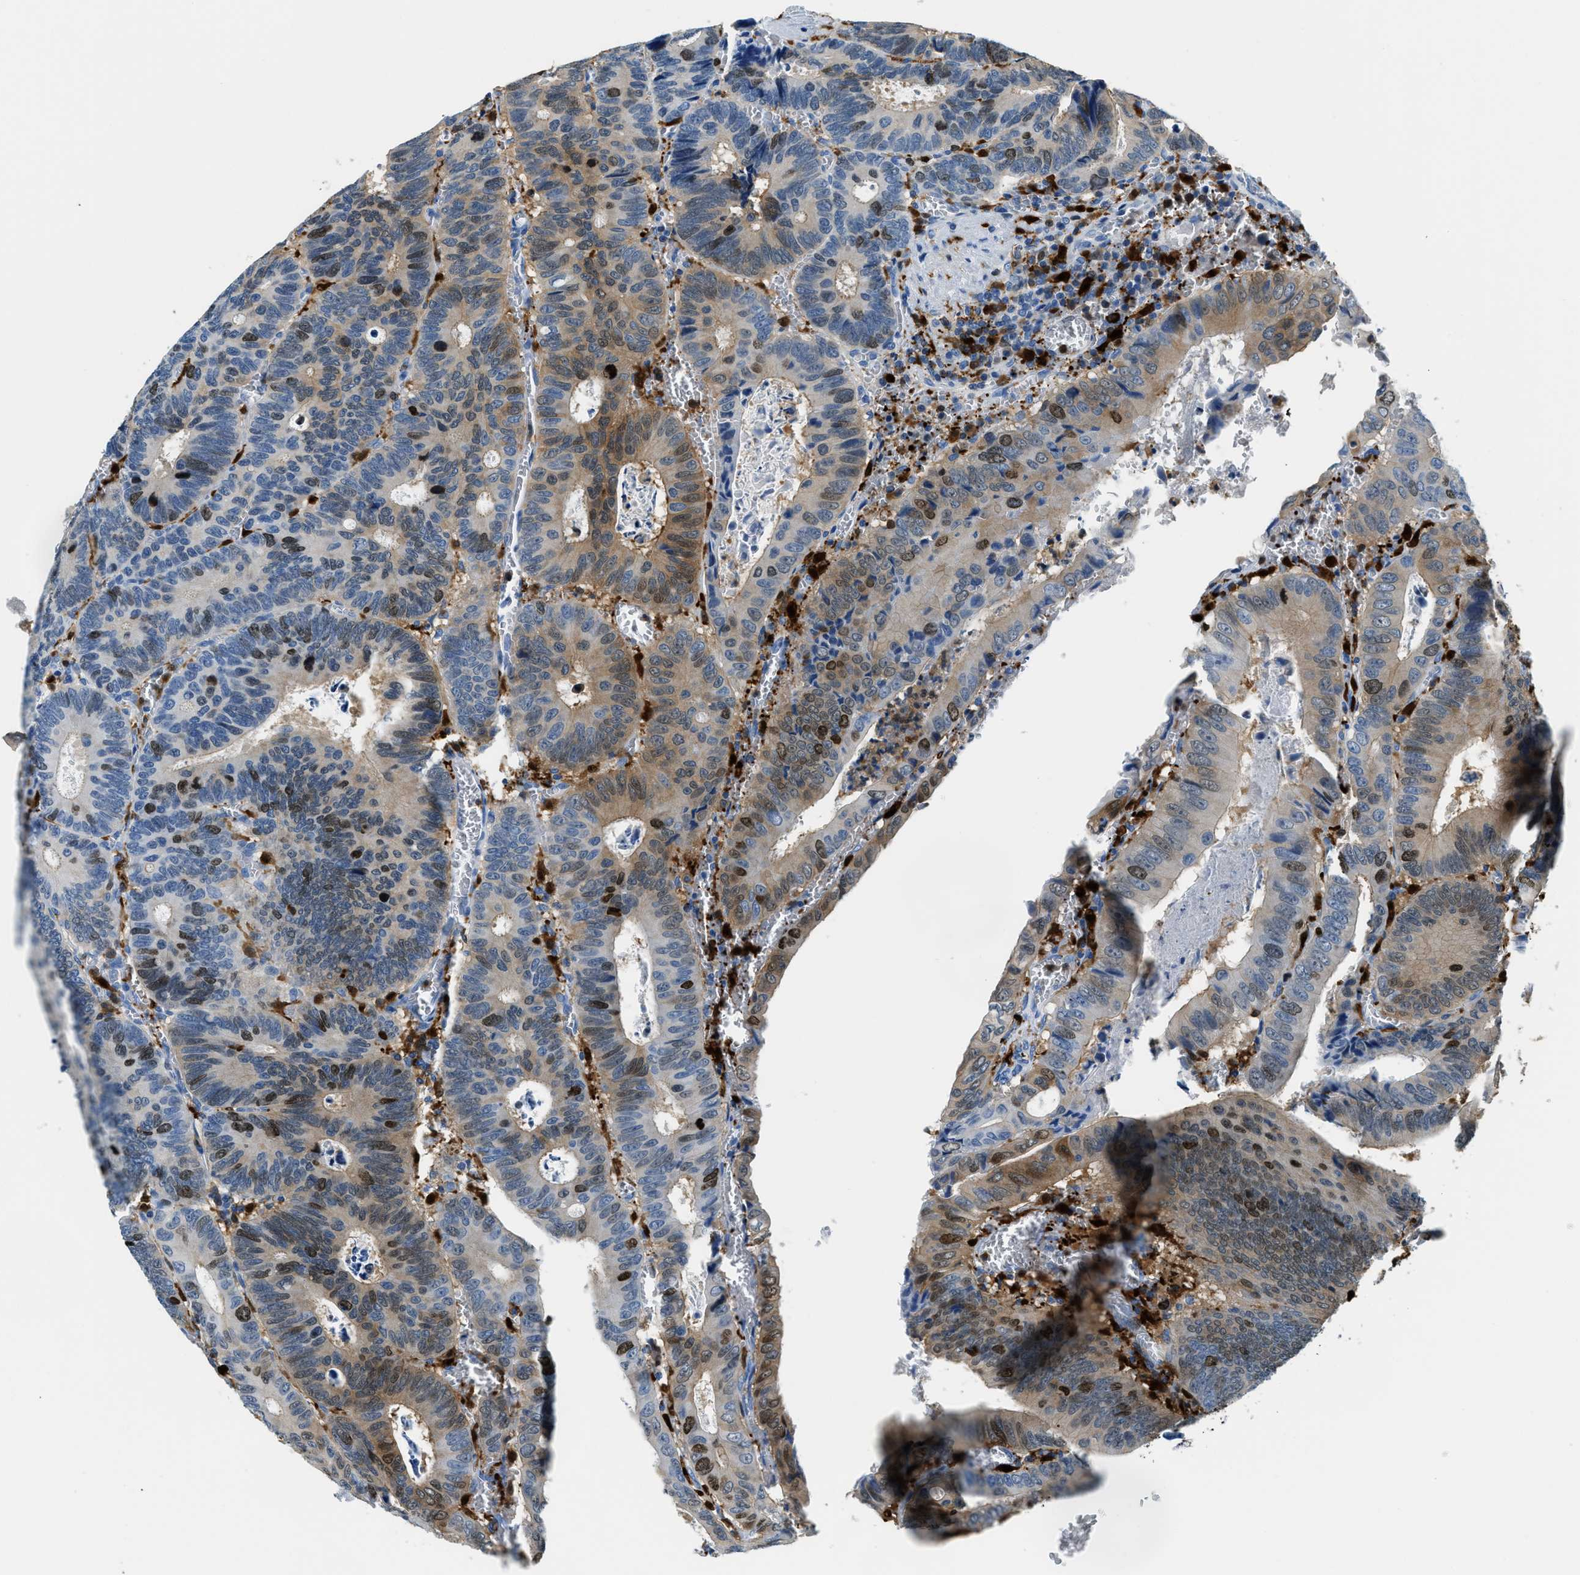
{"staining": {"intensity": "moderate", "quantity": "25%-75%", "location": "nuclear"}, "tissue": "colorectal cancer", "cell_type": "Tumor cells", "image_type": "cancer", "snomed": [{"axis": "morphology", "description": "Inflammation, NOS"}, {"axis": "morphology", "description": "Adenocarcinoma, NOS"}, {"axis": "topography", "description": "Colon"}], "caption": "The micrograph displays a brown stain indicating the presence of a protein in the nuclear of tumor cells in colorectal cancer (adenocarcinoma).", "gene": "CAPG", "patient": {"sex": "male", "age": 72}}